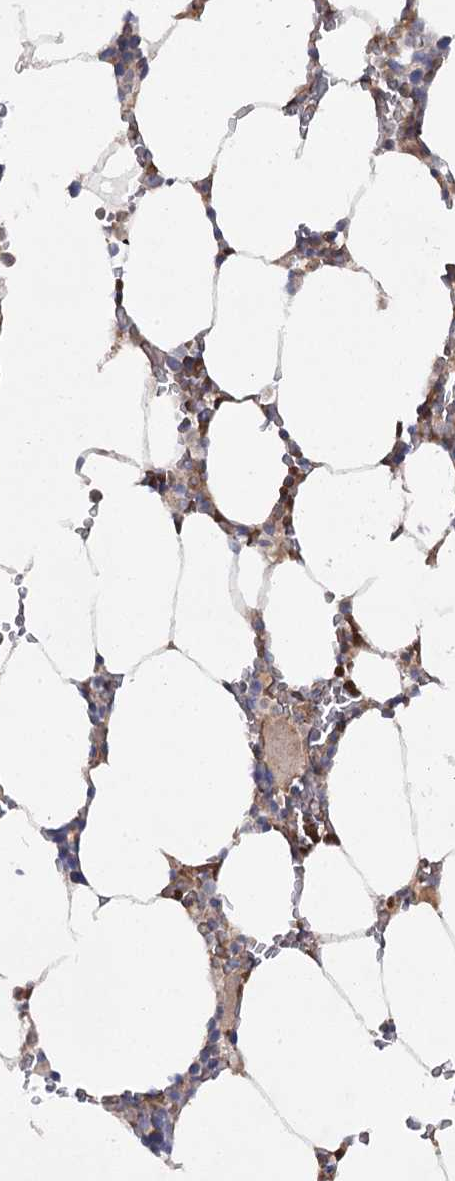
{"staining": {"intensity": "moderate", "quantity": "25%-75%", "location": "cytoplasmic/membranous"}, "tissue": "bone marrow", "cell_type": "Hematopoietic cells", "image_type": "normal", "snomed": [{"axis": "morphology", "description": "Normal tissue, NOS"}, {"axis": "topography", "description": "Bone marrow"}], "caption": "Immunohistochemical staining of unremarkable bone marrow demonstrates 25%-75% levels of moderate cytoplasmic/membranous protein staining in about 25%-75% of hematopoietic cells. (Stains: DAB in brown, nuclei in blue, Microscopy: brightfield microscopy at high magnification).", "gene": "KIAA0825", "patient": {"sex": "male", "age": 70}}